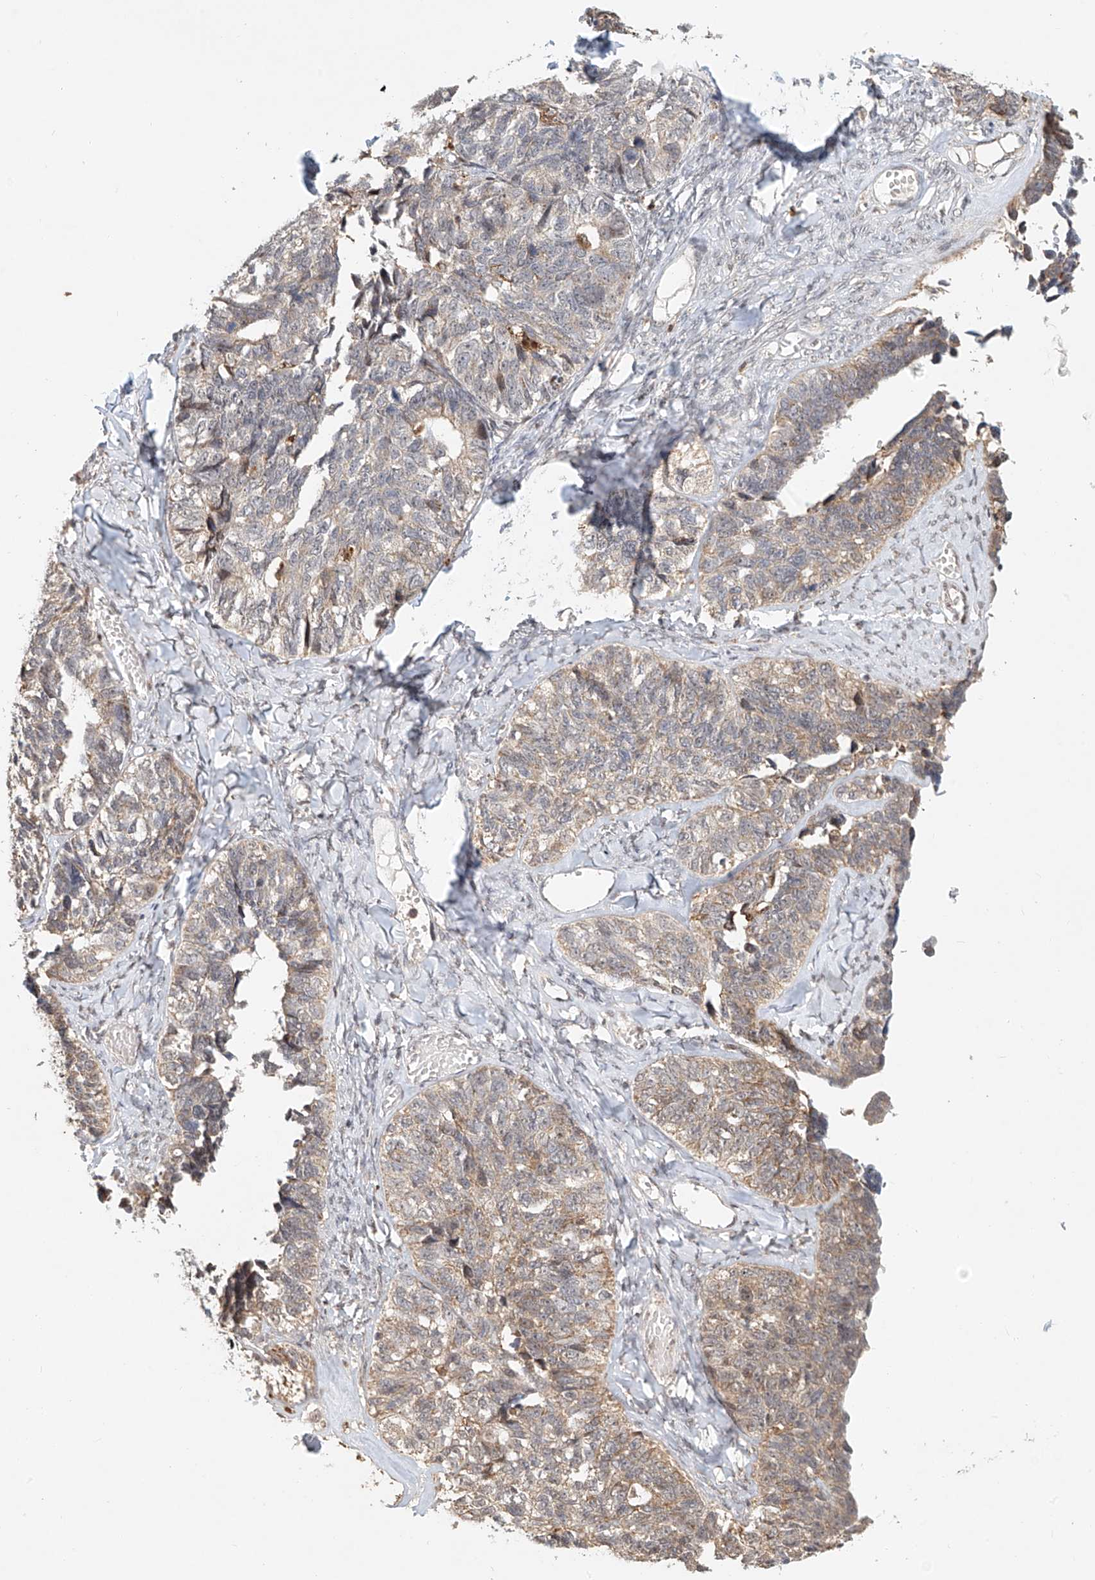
{"staining": {"intensity": "weak", "quantity": "25%-75%", "location": "cytoplasmic/membranous"}, "tissue": "ovarian cancer", "cell_type": "Tumor cells", "image_type": "cancer", "snomed": [{"axis": "morphology", "description": "Cystadenocarcinoma, serous, NOS"}, {"axis": "topography", "description": "Ovary"}], "caption": "Tumor cells reveal low levels of weak cytoplasmic/membranous expression in approximately 25%-75% of cells in serous cystadenocarcinoma (ovarian). (DAB IHC, brown staining for protein, blue staining for nuclei).", "gene": "SYTL3", "patient": {"sex": "female", "age": 79}}